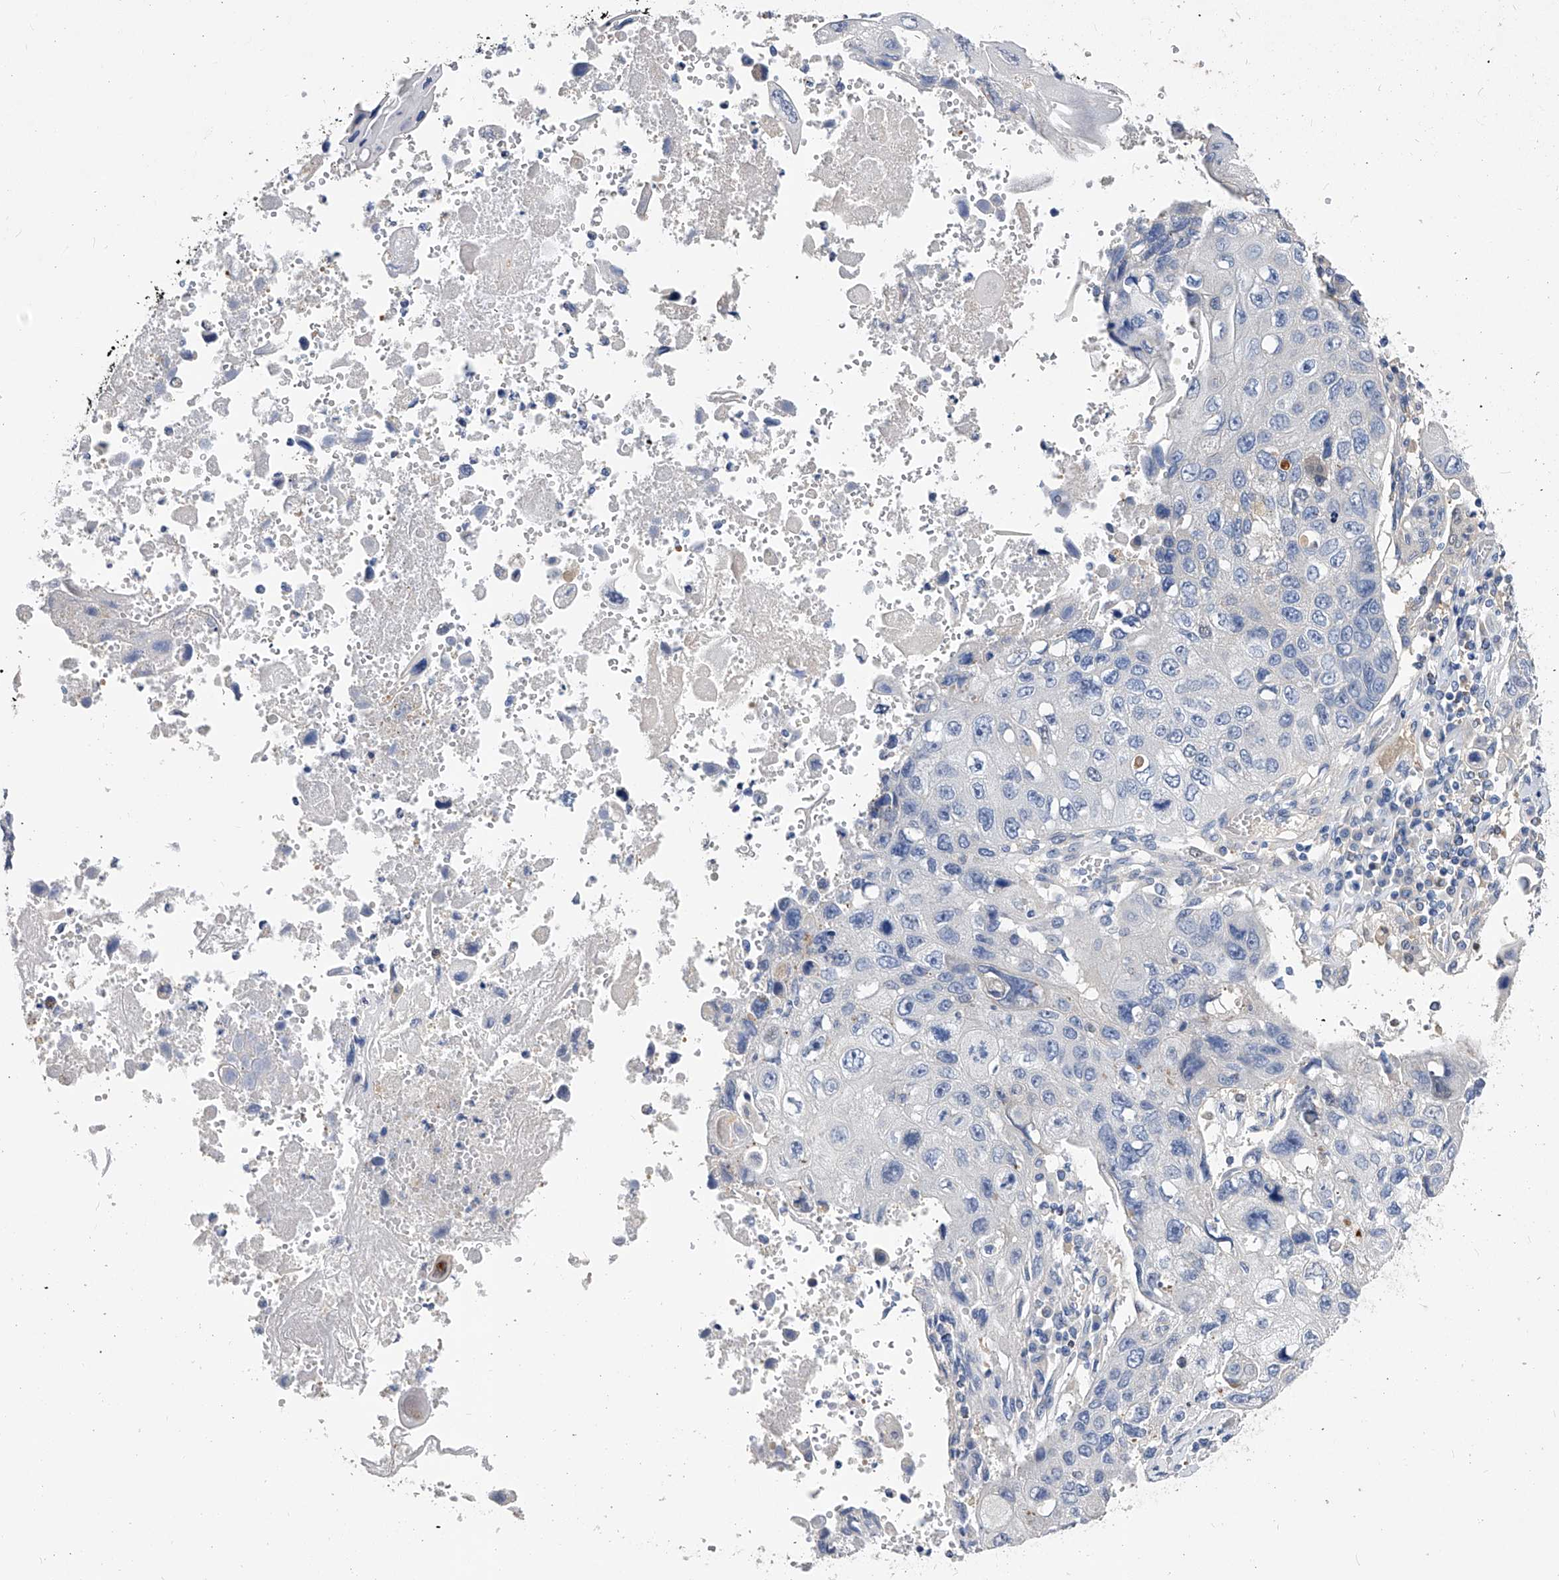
{"staining": {"intensity": "negative", "quantity": "none", "location": "none"}, "tissue": "lung cancer", "cell_type": "Tumor cells", "image_type": "cancer", "snomed": [{"axis": "morphology", "description": "Squamous cell carcinoma, NOS"}, {"axis": "topography", "description": "Lung"}], "caption": "Squamous cell carcinoma (lung) was stained to show a protein in brown. There is no significant positivity in tumor cells.", "gene": "APEH", "patient": {"sex": "male", "age": 61}}